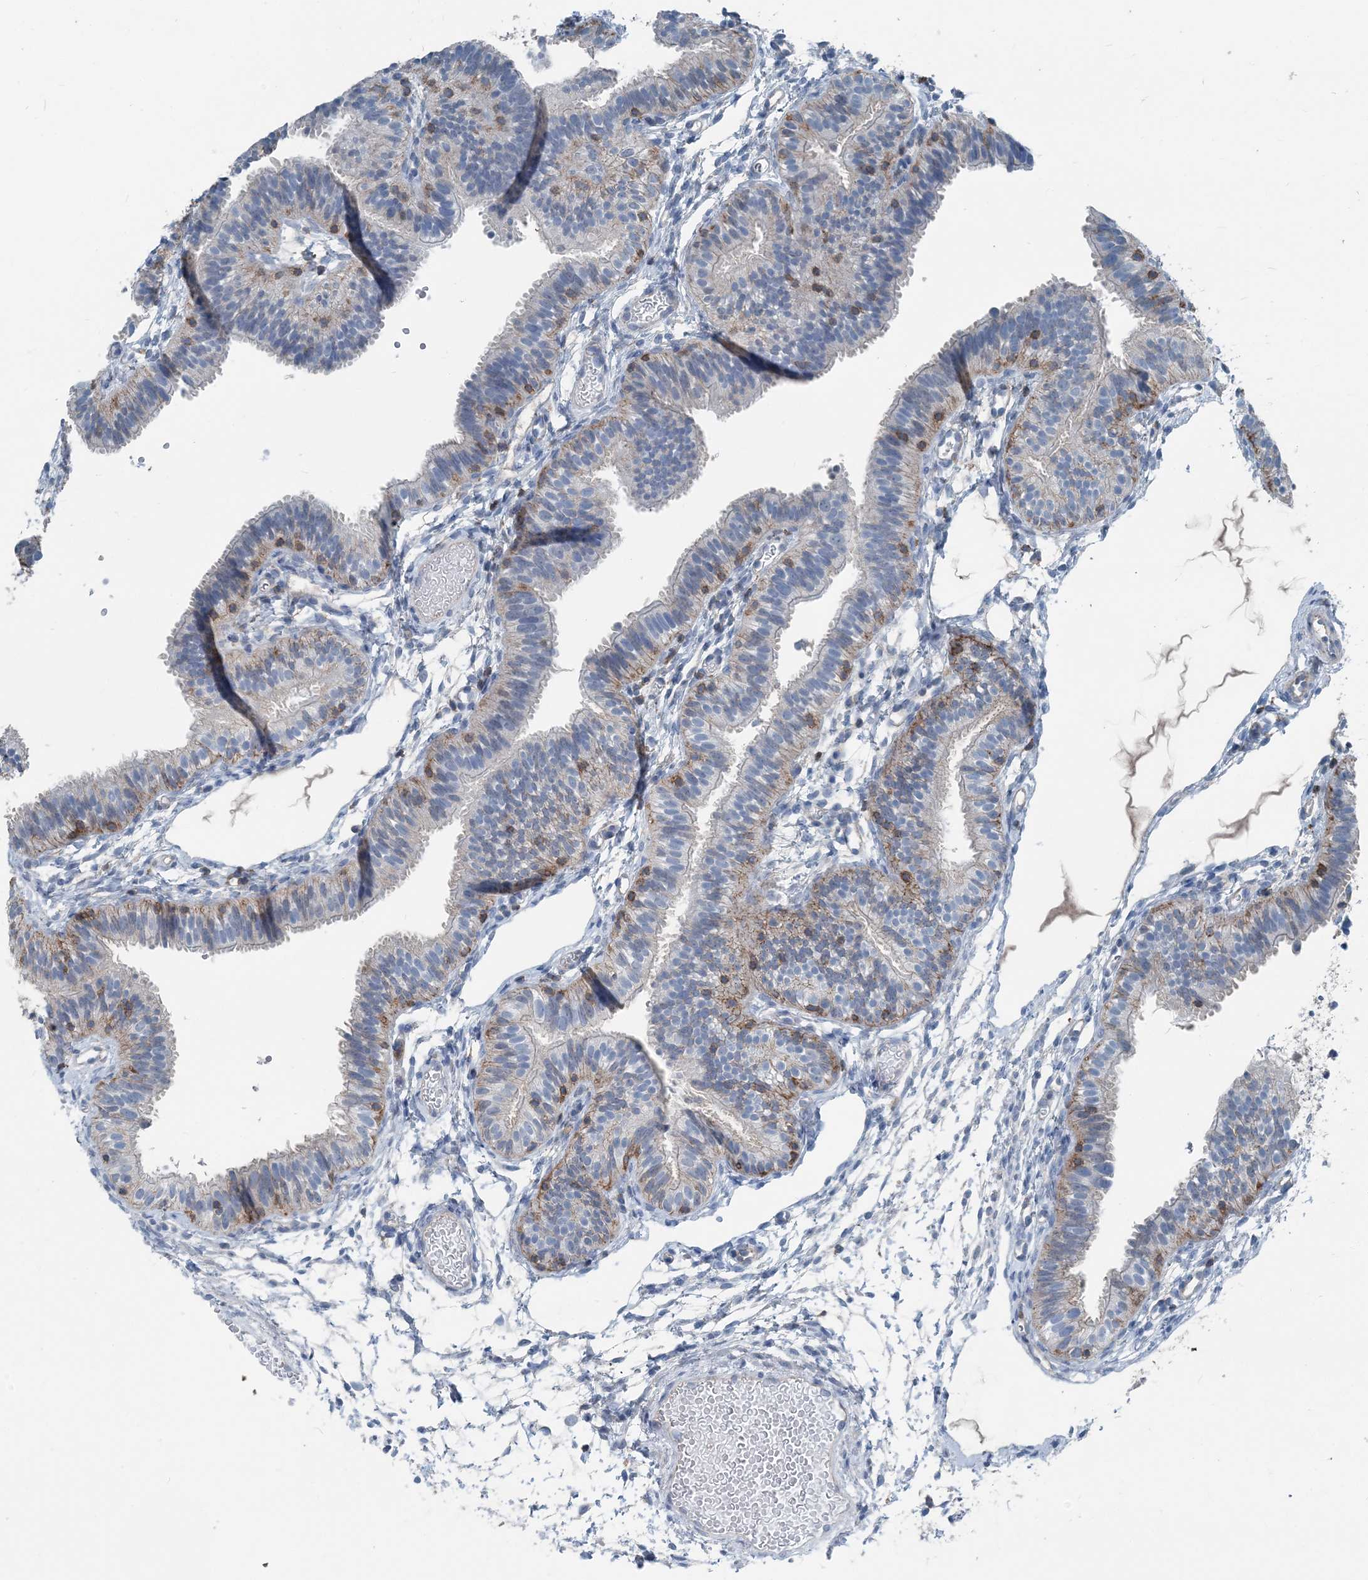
{"staining": {"intensity": "negative", "quantity": "none", "location": "none"}, "tissue": "fallopian tube", "cell_type": "Glandular cells", "image_type": "normal", "snomed": [{"axis": "morphology", "description": "Normal tissue, NOS"}, {"axis": "topography", "description": "Fallopian tube"}], "caption": "This is an immunohistochemistry photomicrograph of unremarkable fallopian tube. There is no staining in glandular cells.", "gene": "CFL1", "patient": {"sex": "female", "age": 35}}